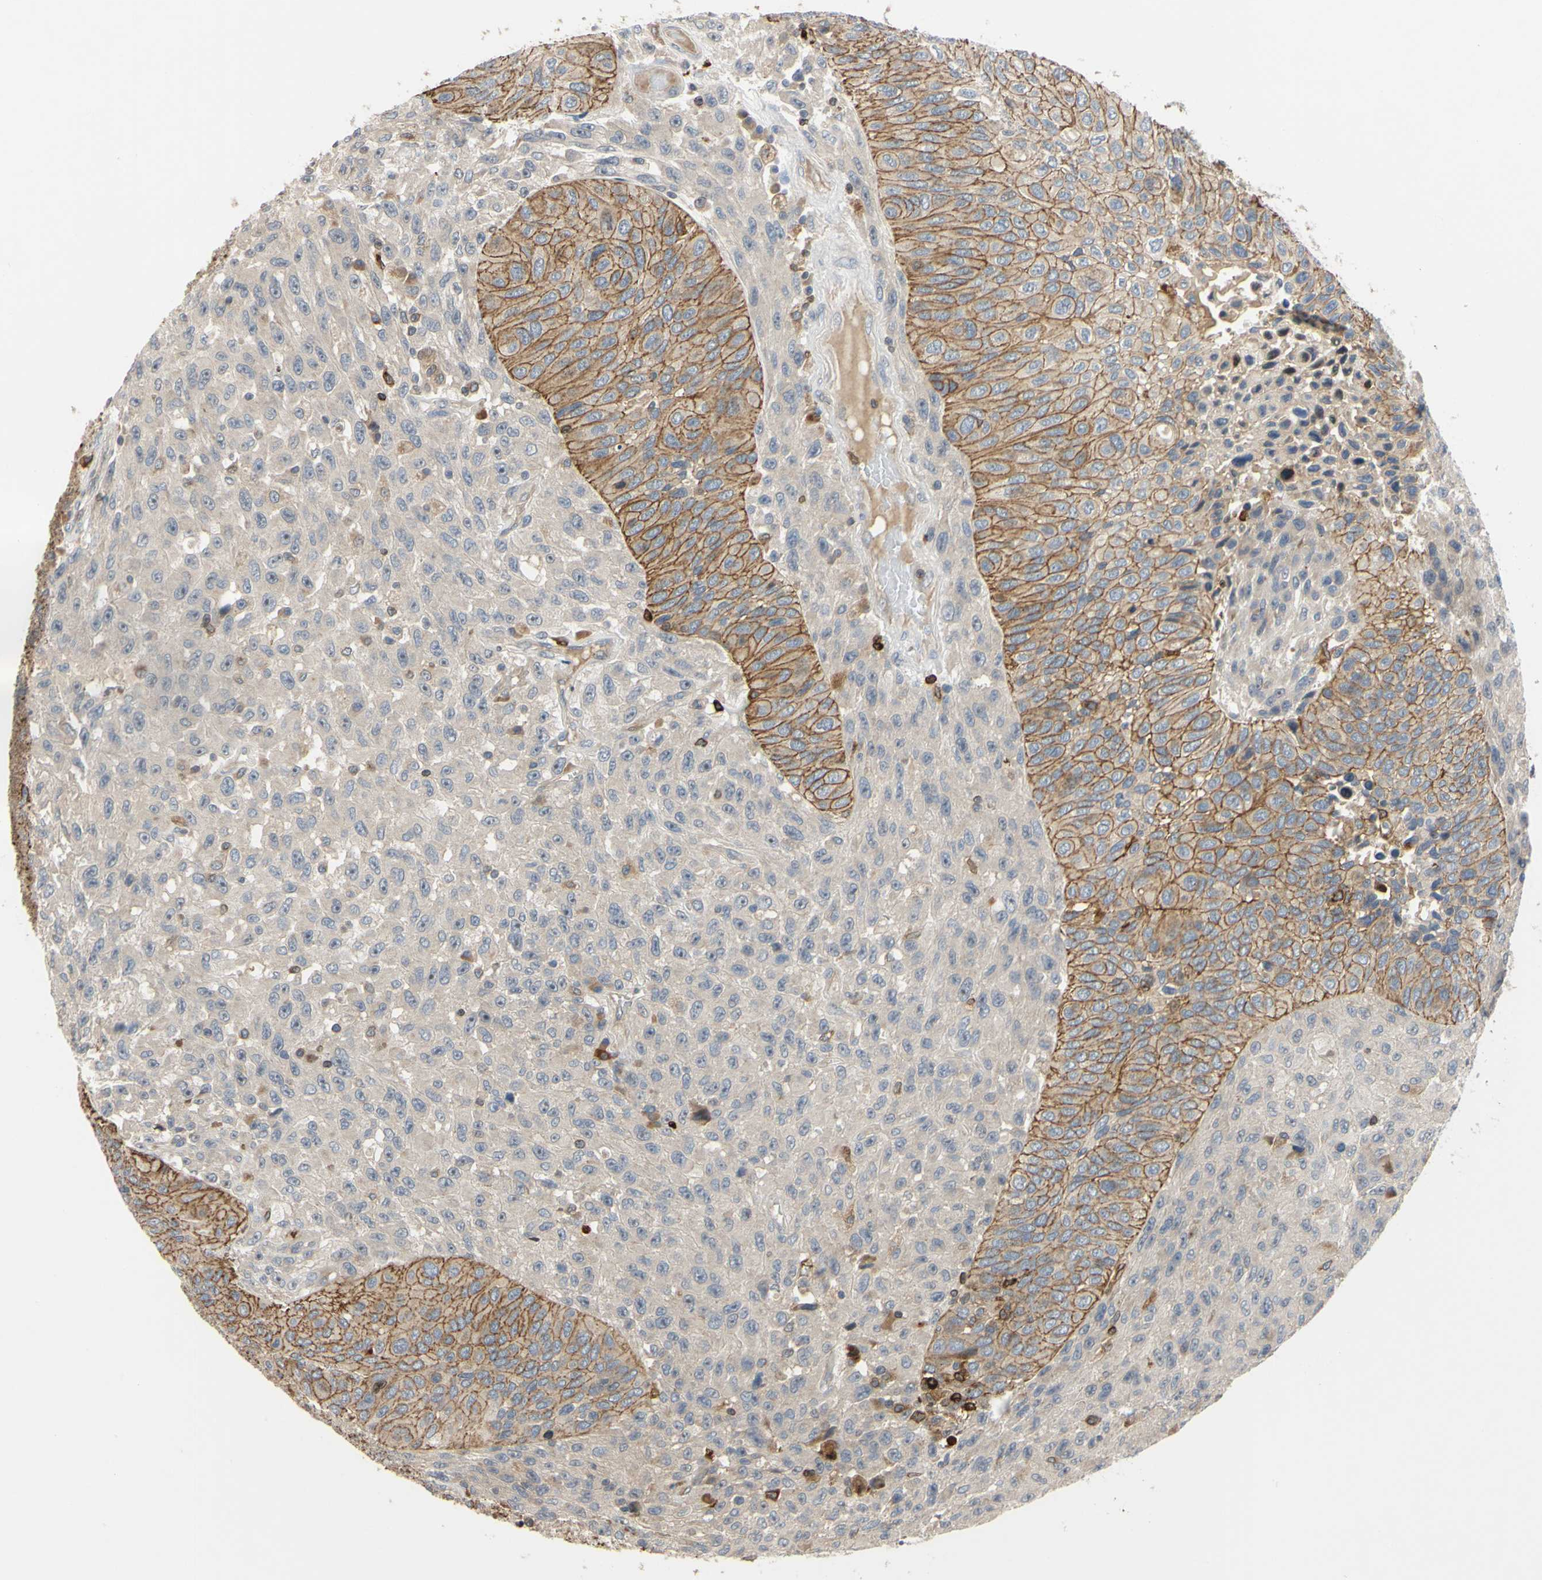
{"staining": {"intensity": "moderate", "quantity": ">75%", "location": "cytoplasmic/membranous"}, "tissue": "urothelial cancer", "cell_type": "Tumor cells", "image_type": "cancer", "snomed": [{"axis": "morphology", "description": "Urothelial carcinoma, High grade"}, {"axis": "topography", "description": "Urinary bladder"}], "caption": "IHC (DAB) staining of human urothelial cancer displays moderate cytoplasmic/membranous protein staining in about >75% of tumor cells.", "gene": "PLXNA2", "patient": {"sex": "male", "age": 66}}